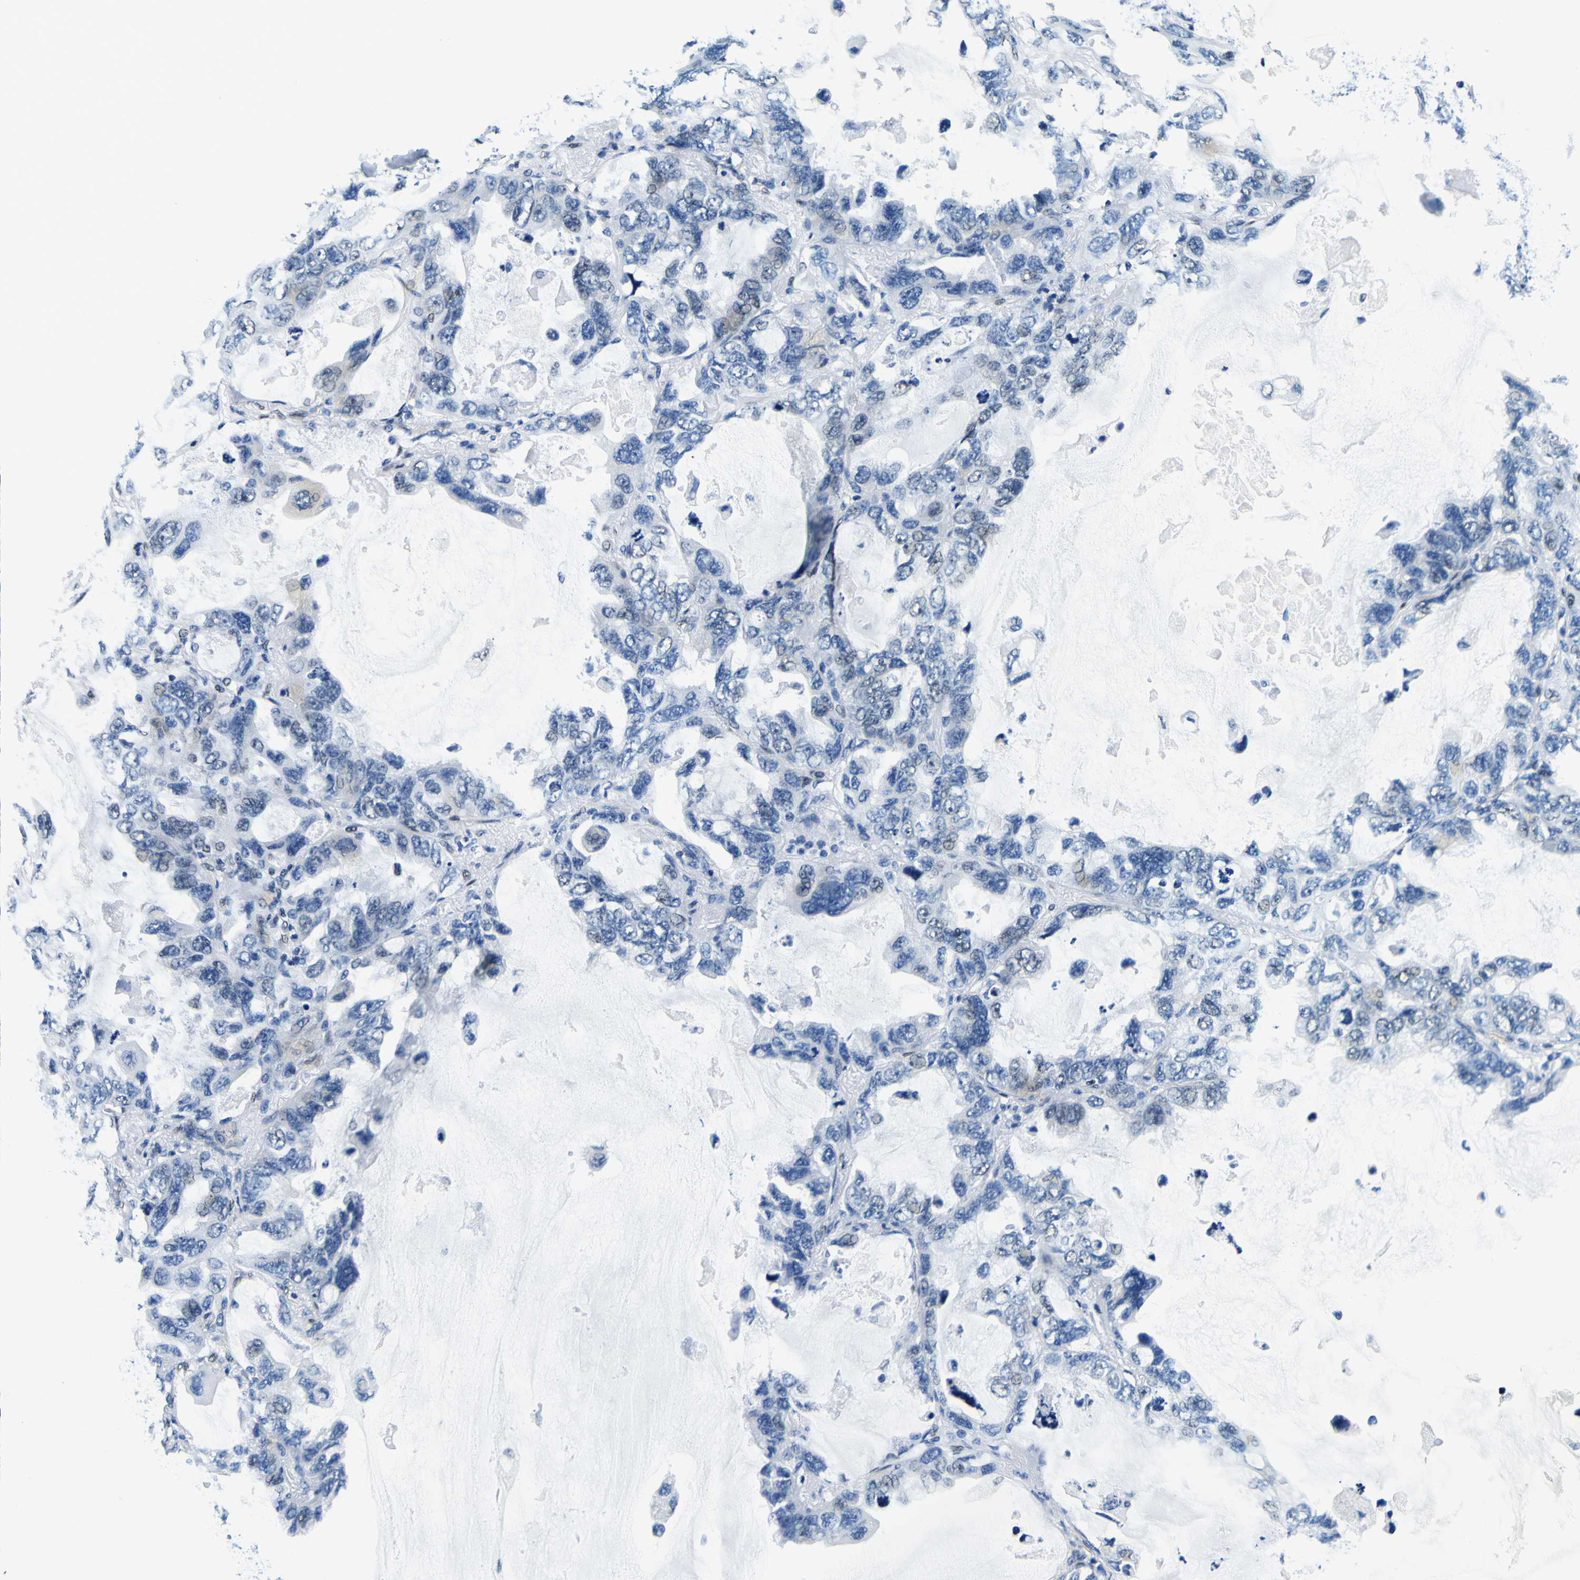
{"staining": {"intensity": "negative", "quantity": "none", "location": "none"}, "tissue": "lung cancer", "cell_type": "Tumor cells", "image_type": "cancer", "snomed": [{"axis": "morphology", "description": "Squamous cell carcinoma, NOS"}, {"axis": "topography", "description": "Lung"}], "caption": "Immunohistochemical staining of human lung cancer displays no significant staining in tumor cells. (Brightfield microscopy of DAB immunohistochemistry at high magnification).", "gene": "SP1", "patient": {"sex": "female", "age": 73}}